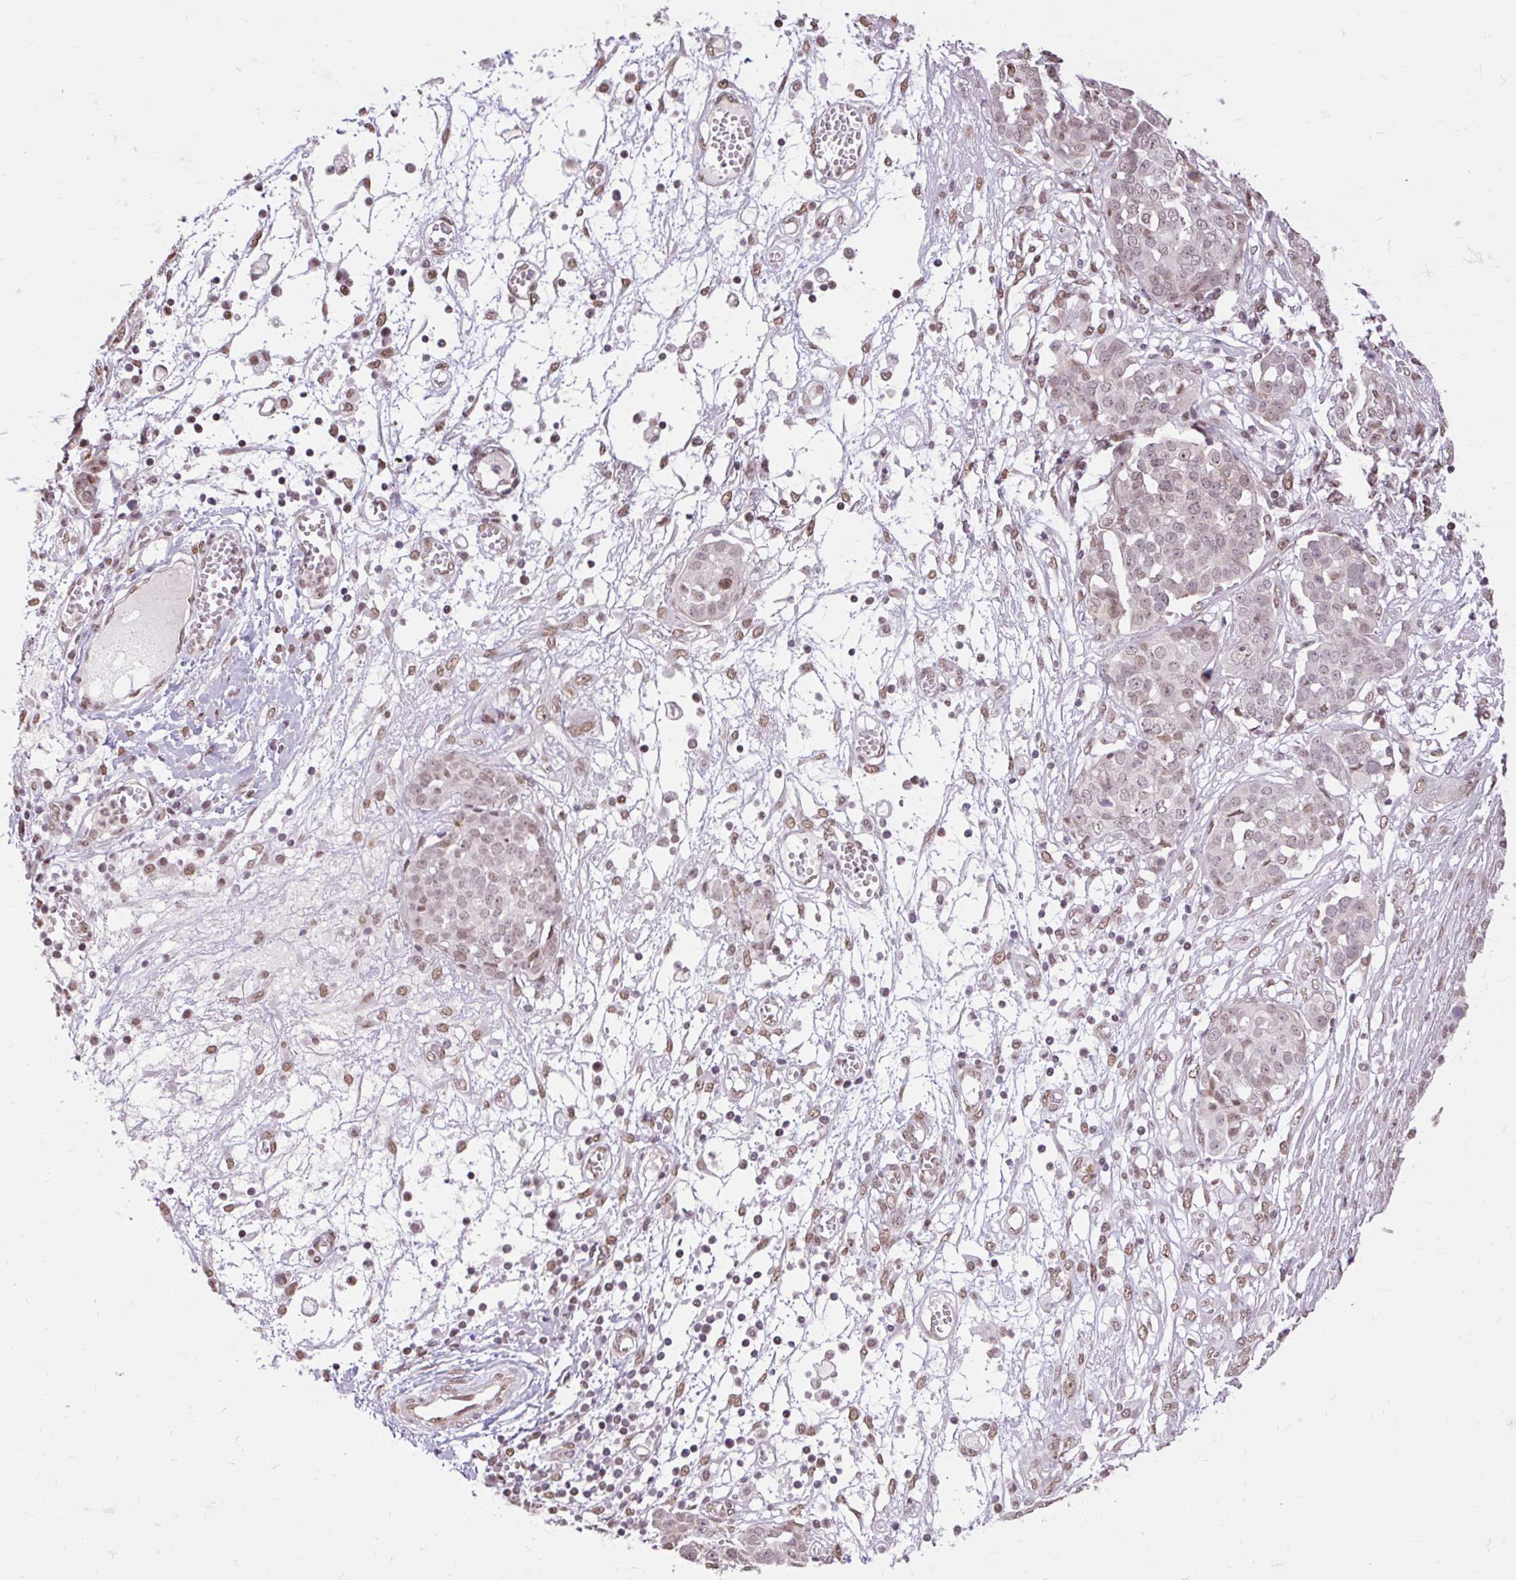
{"staining": {"intensity": "weak", "quantity": "25%-75%", "location": "nuclear"}, "tissue": "ovarian cancer", "cell_type": "Tumor cells", "image_type": "cancer", "snomed": [{"axis": "morphology", "description": "Cystadenocarcinoma, serous, NOS"}, {"axis": "topography", "description": "Soft tissue"}, {"axis": "topography", "description": "Ovary"}], "caption": "DAB immunohistochemical staining of human serous cystadenocarcinoma (ovarian) demonstrates weak nuclear protein staining in about 25%-75% of tumor cells. The protein is shown in brown color, while the nuclei are stained blue.", "gene": "NPIPB12", "patient": {"sex": "female", "age": 57}}